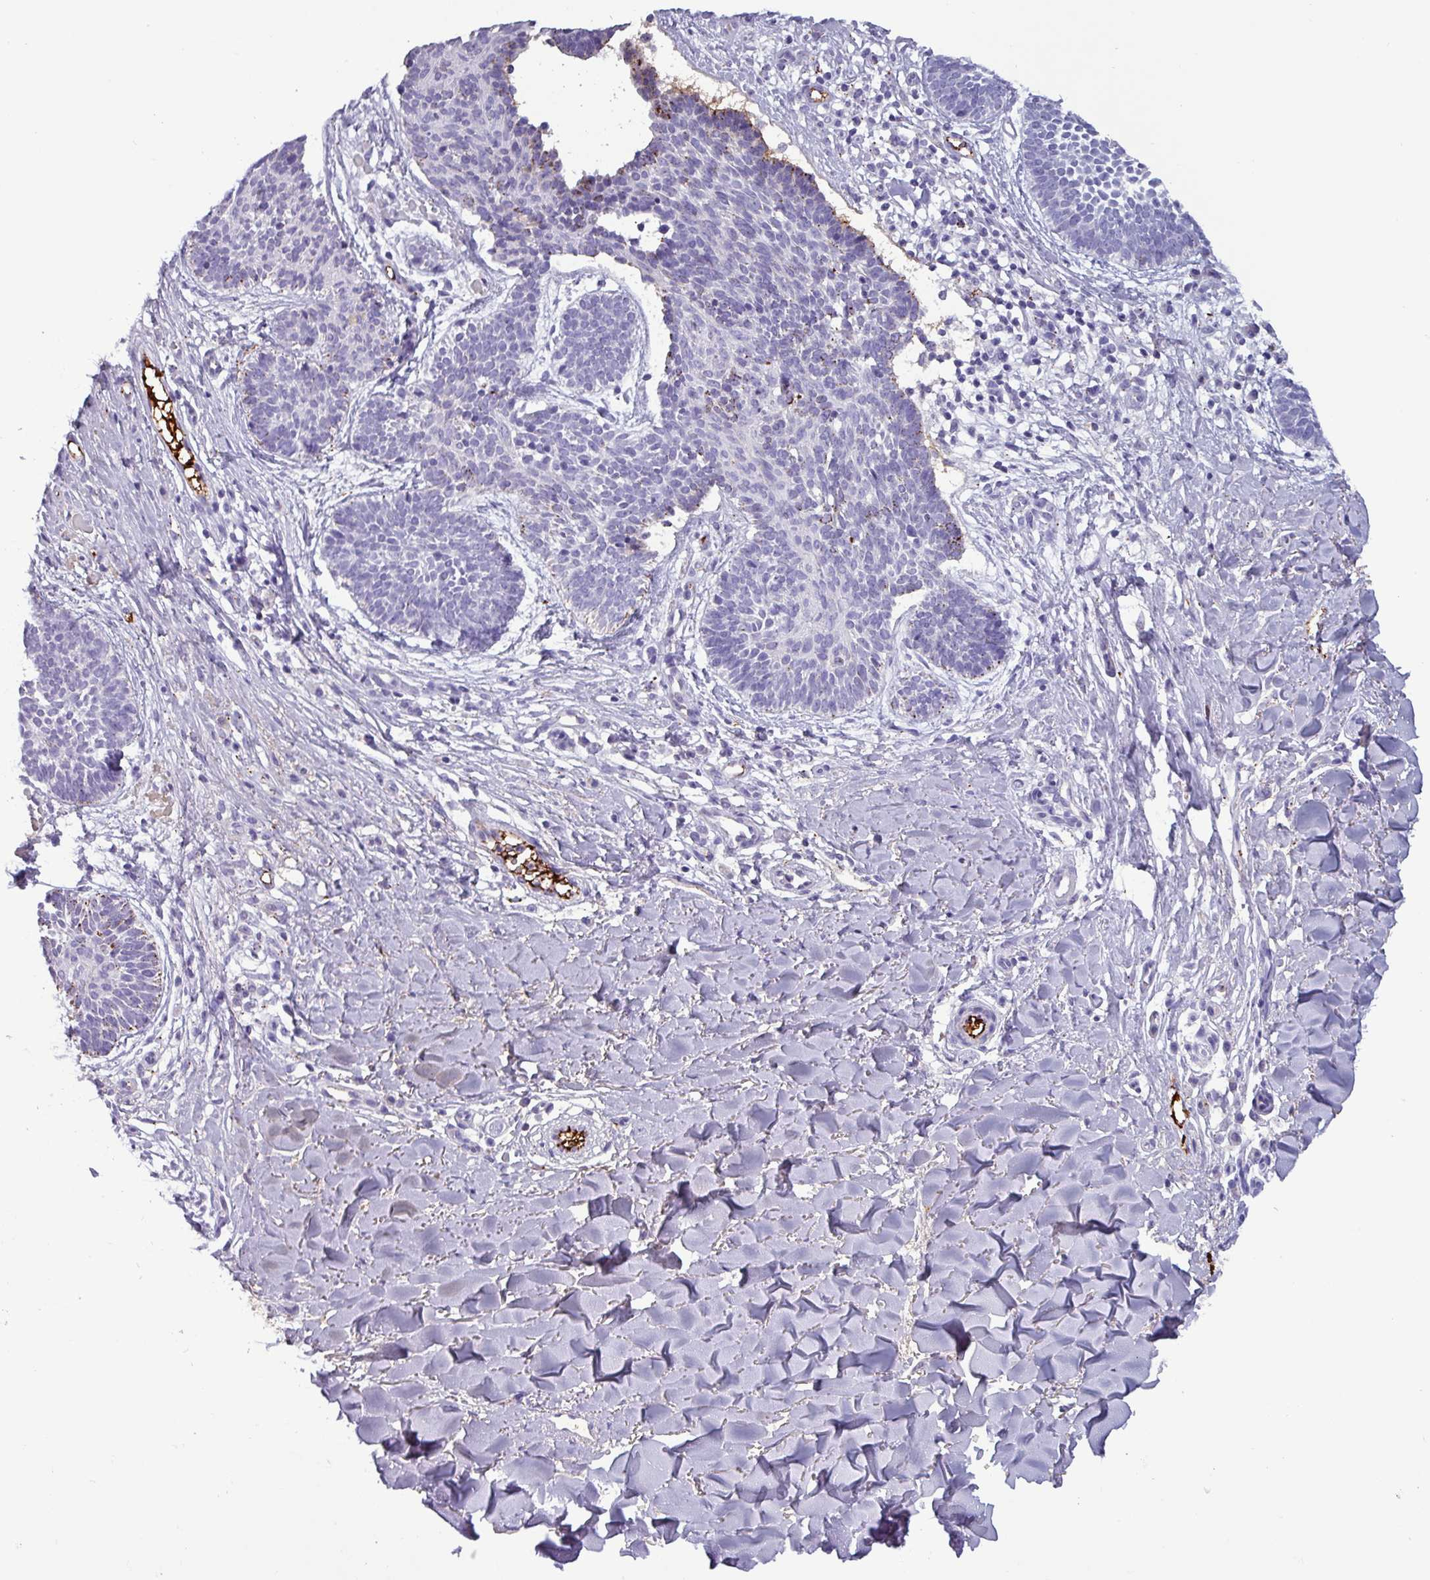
{"staining": {"intensity": "negative", "quantity": "none", "location": "none"}, "tissue": "skin cancer", "cell_type": "Tumor cells", "image_type": "cancer", "snomed": [{"axis": "morphology", "description": "Basal cell carcinoma"}, {"axis": "topography", "description": "Skin"}], "caption": "An image of human skin cancer is negative for staining in tumor cells. (Stains: DAB immunohistochemistry (IHC) with hematoxylin counter stain, Microscopy: brightfield microscopy at high magnification).", "gene": "PLIN2", "patient": {"sex": "male", "age": 49}}